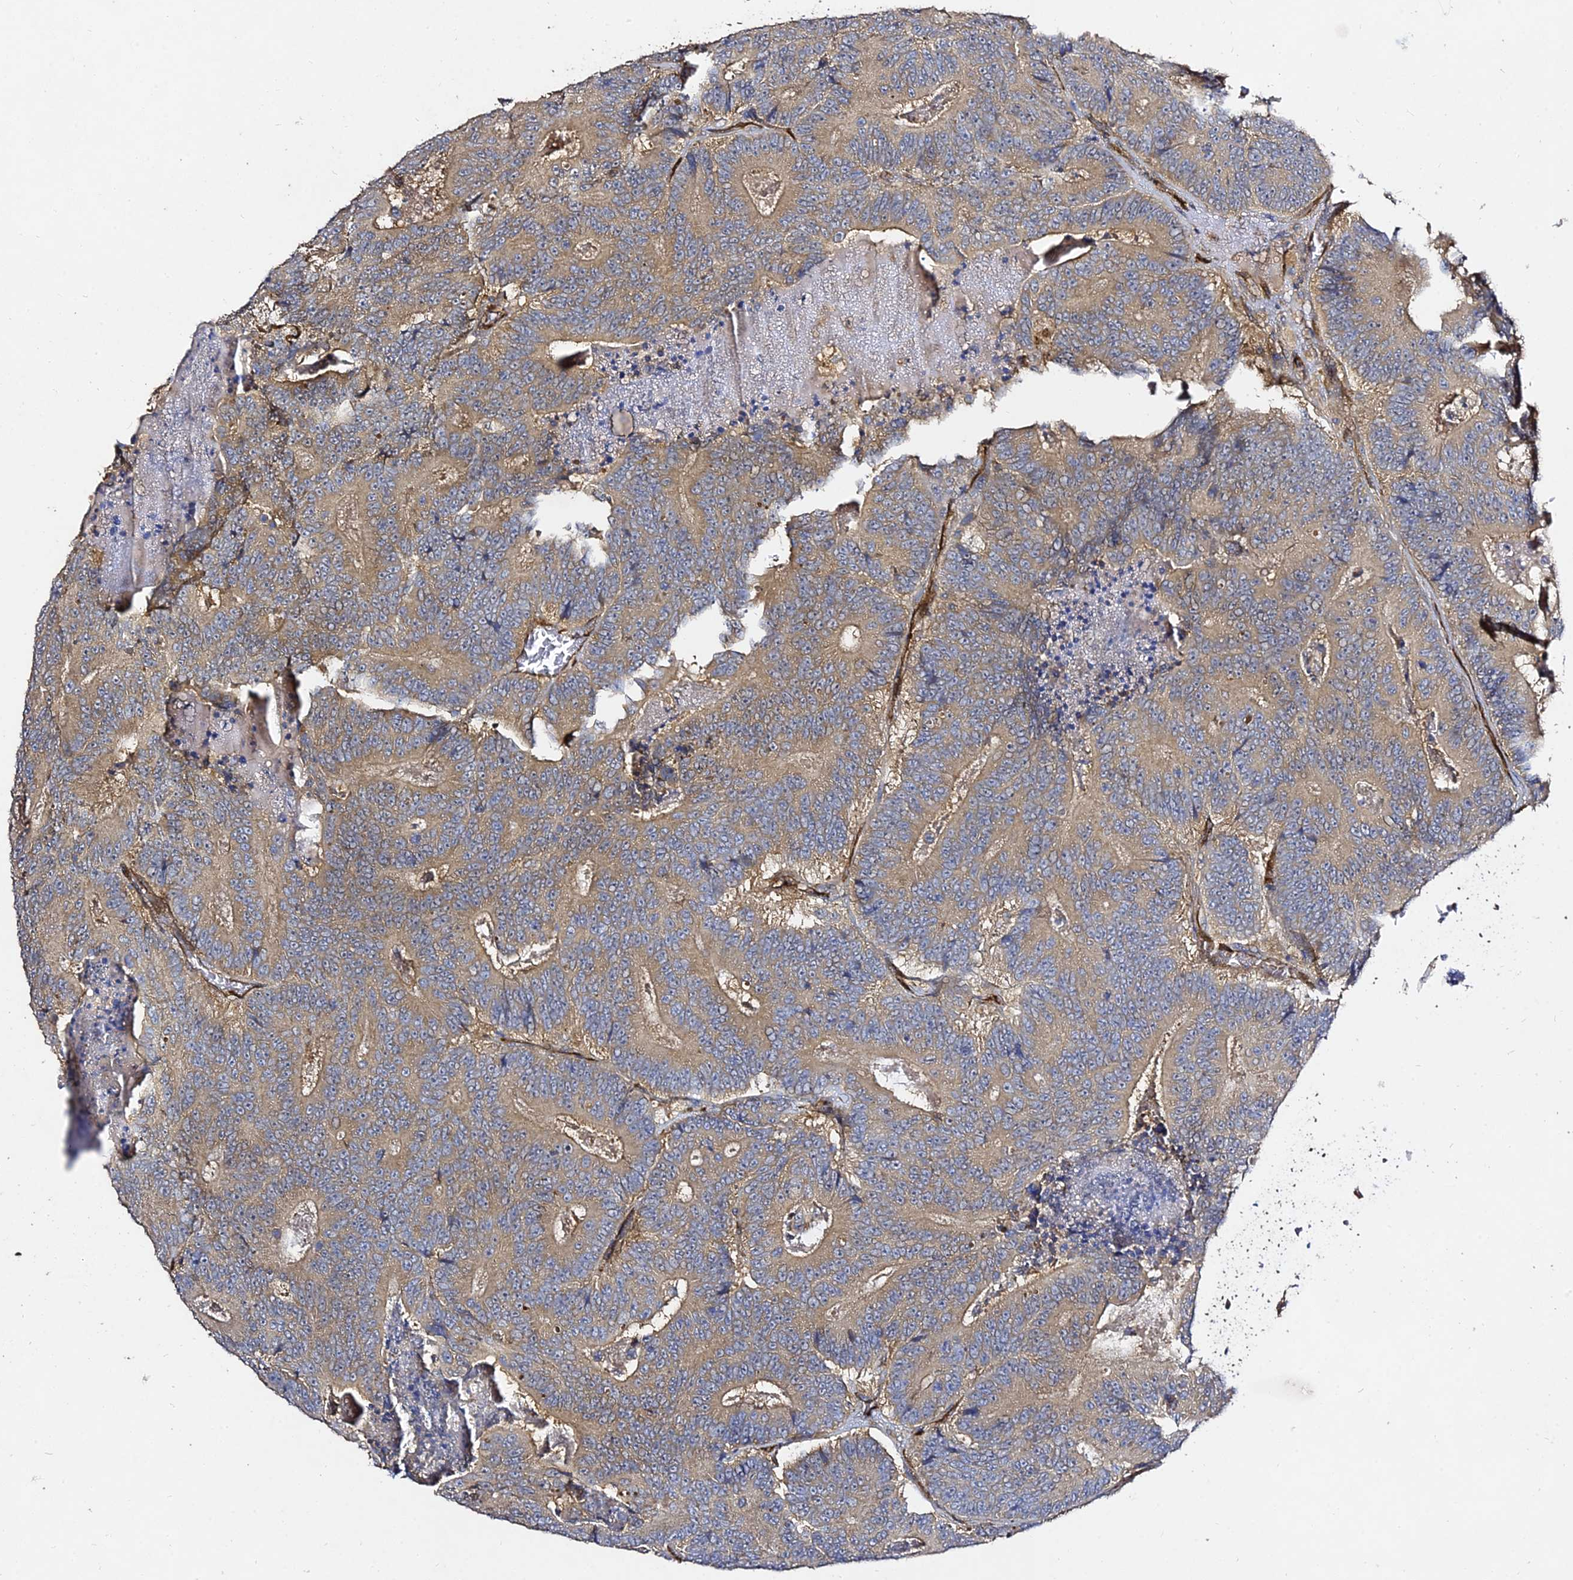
{"staining": {"intensity": "moderate", "quantity": ">75%", "location": "cytoplasmic/membranous"}, "tissue": "colorectal cancer", "cell_type": "Tumor cells", "image_type": "cancer", "snomed": [{"axis": "morphology", "description": "Adenocarcinoma, NOS"}, {"axis": "topography", "description": "Colon"}], "caption": "The micrograph displays immunohistochemical staining of adenocarcinoma (colorectal). There is moderate cytoplasmic/membranous positivity is appreciated in about >75% of tumor cells. The staining was performed using DAB (3,3'-diaminobenzidine) to visualize the protein expression in brown, while the nuclei were stained in blue with hematoxylin (Magnification: 20x).", "gene": "GRTP1", "patient": {"sex": "male", "age": 83}}